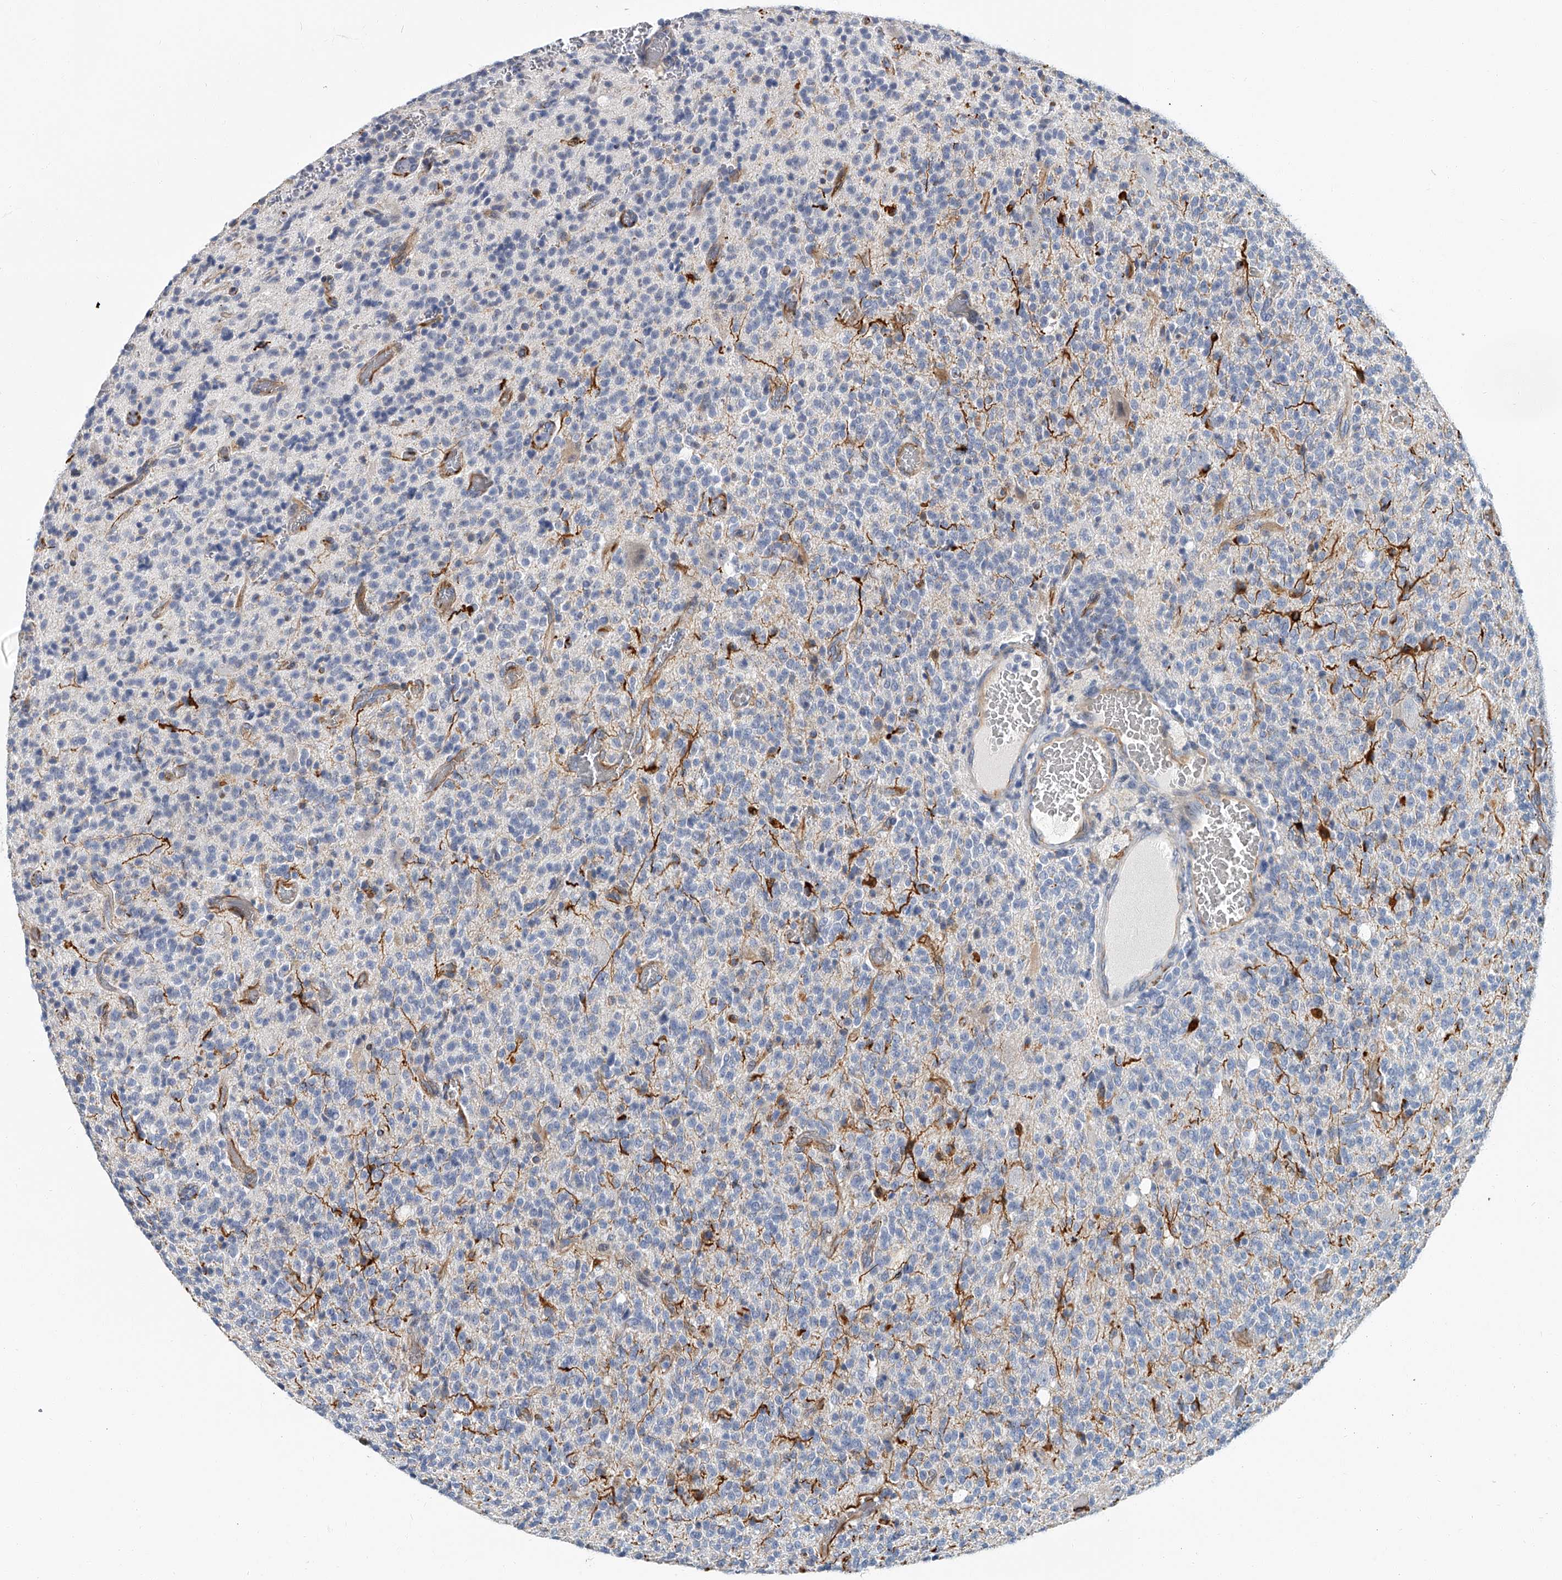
{"staining": {"intensity": "negative", "quantity": "none", "location": "none"}, "tissue": "glioma", "cell_type": "Tumor cells", "image_type": "cancer", "snomed": [{"axis": "morphology", "description": "Glioma, malignant, High grade"}, {"axis": "topography", "description": "Brain"}], "caption": "High magnification brightfield microscopy of glioma stained with DAB (brown) and counterstained with hematoxylin (blue): tumor cells show no significant staining.", "gene": "KIRREL1", "patient": {"sex": "male", "age": 34}}